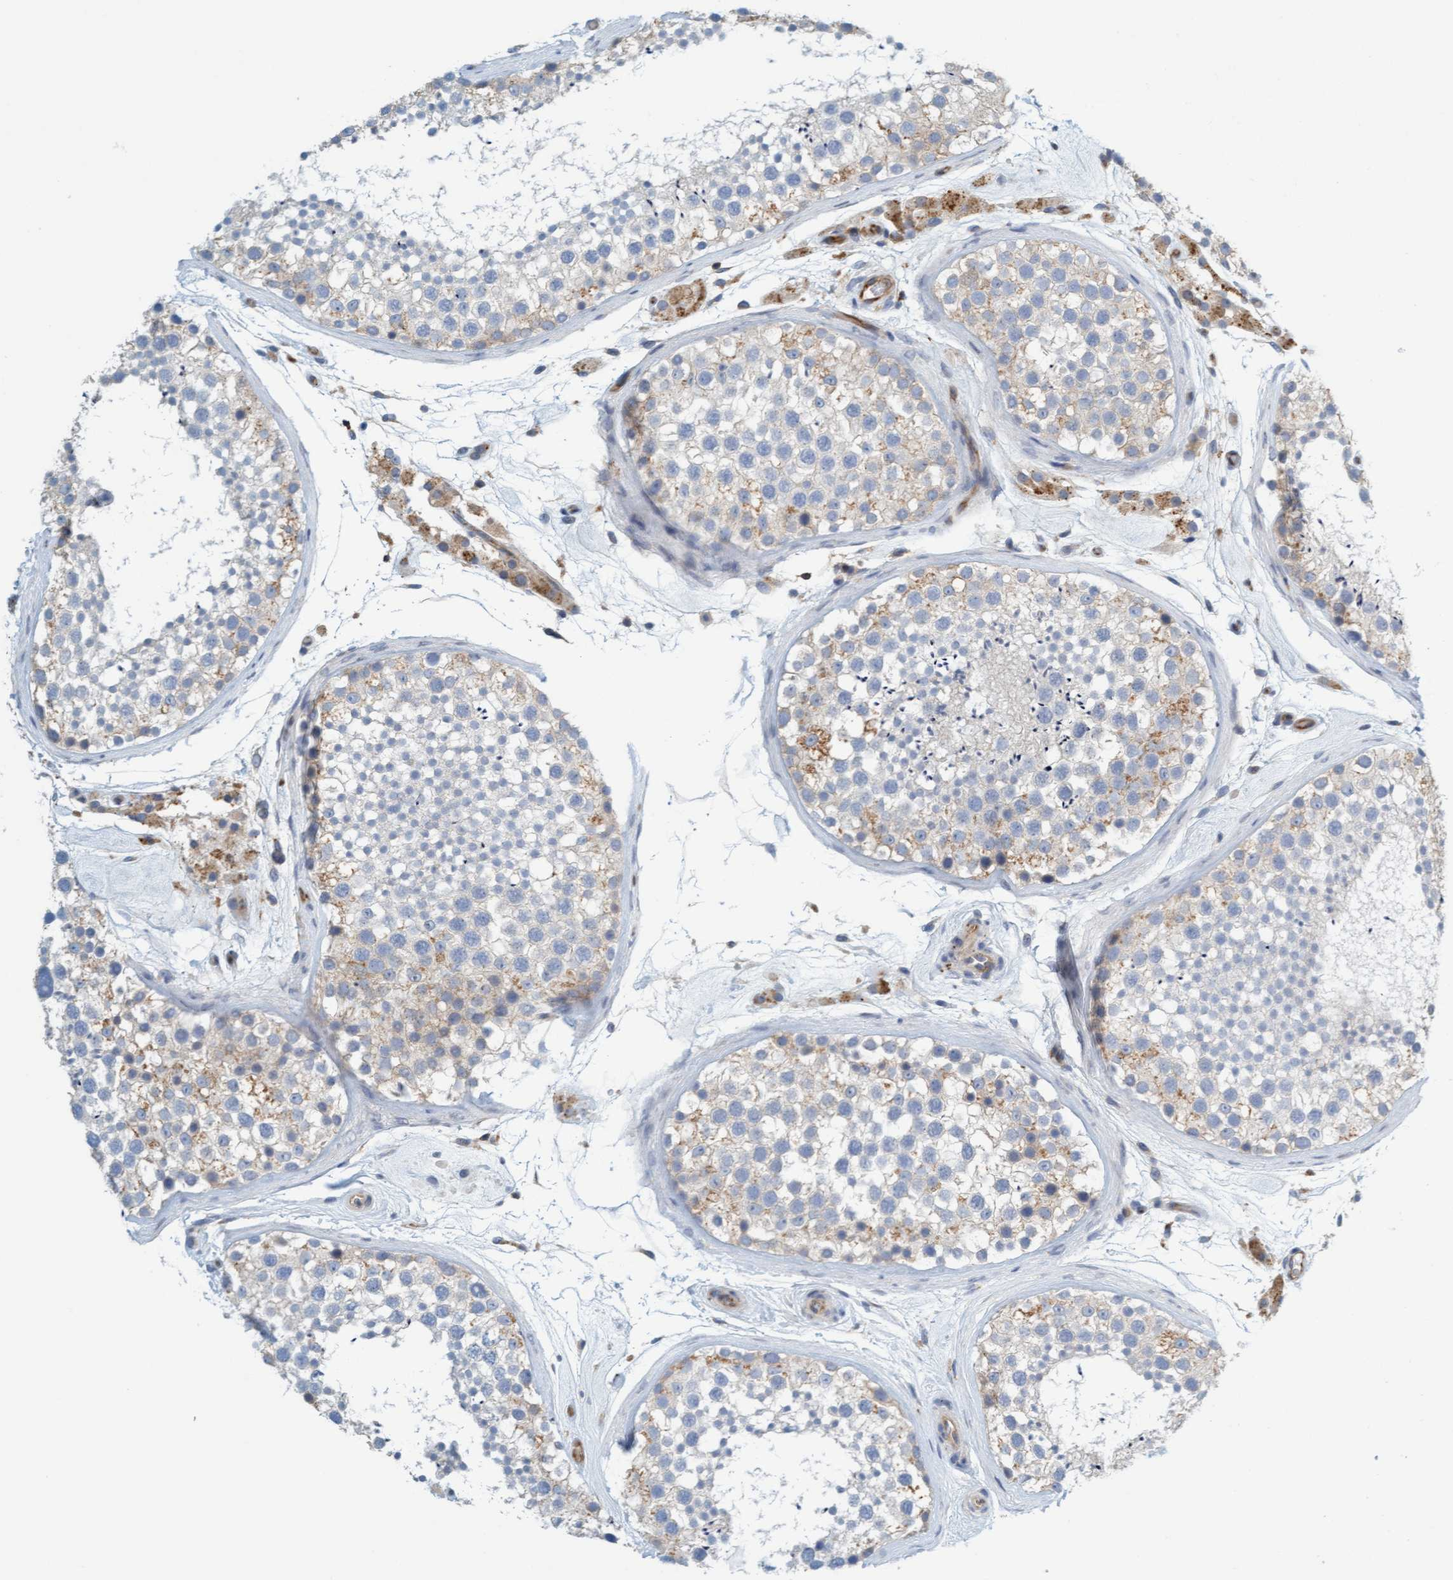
{"staining": {"intensity": "weak", "quantity": "25%-75%", "location": "cytoplasmic/membranous"}, "tissue": "testis", "cell_type": "Cells in seminiferous ducts", "image_type": "normal", "snomed": [{"axis": "morphology", "description": "Normal tissue, NOS"}, {"axis": "topography", "description": "Testis"}], "caption": "Protein expression analysis of unremarkable testis shows weak cytoplasmic/membranous expression in approximately 25%-75% of cells in seminiferous ducts.", "gene": "PRKD2", "patient": {"sex": "male", "age": 46}}